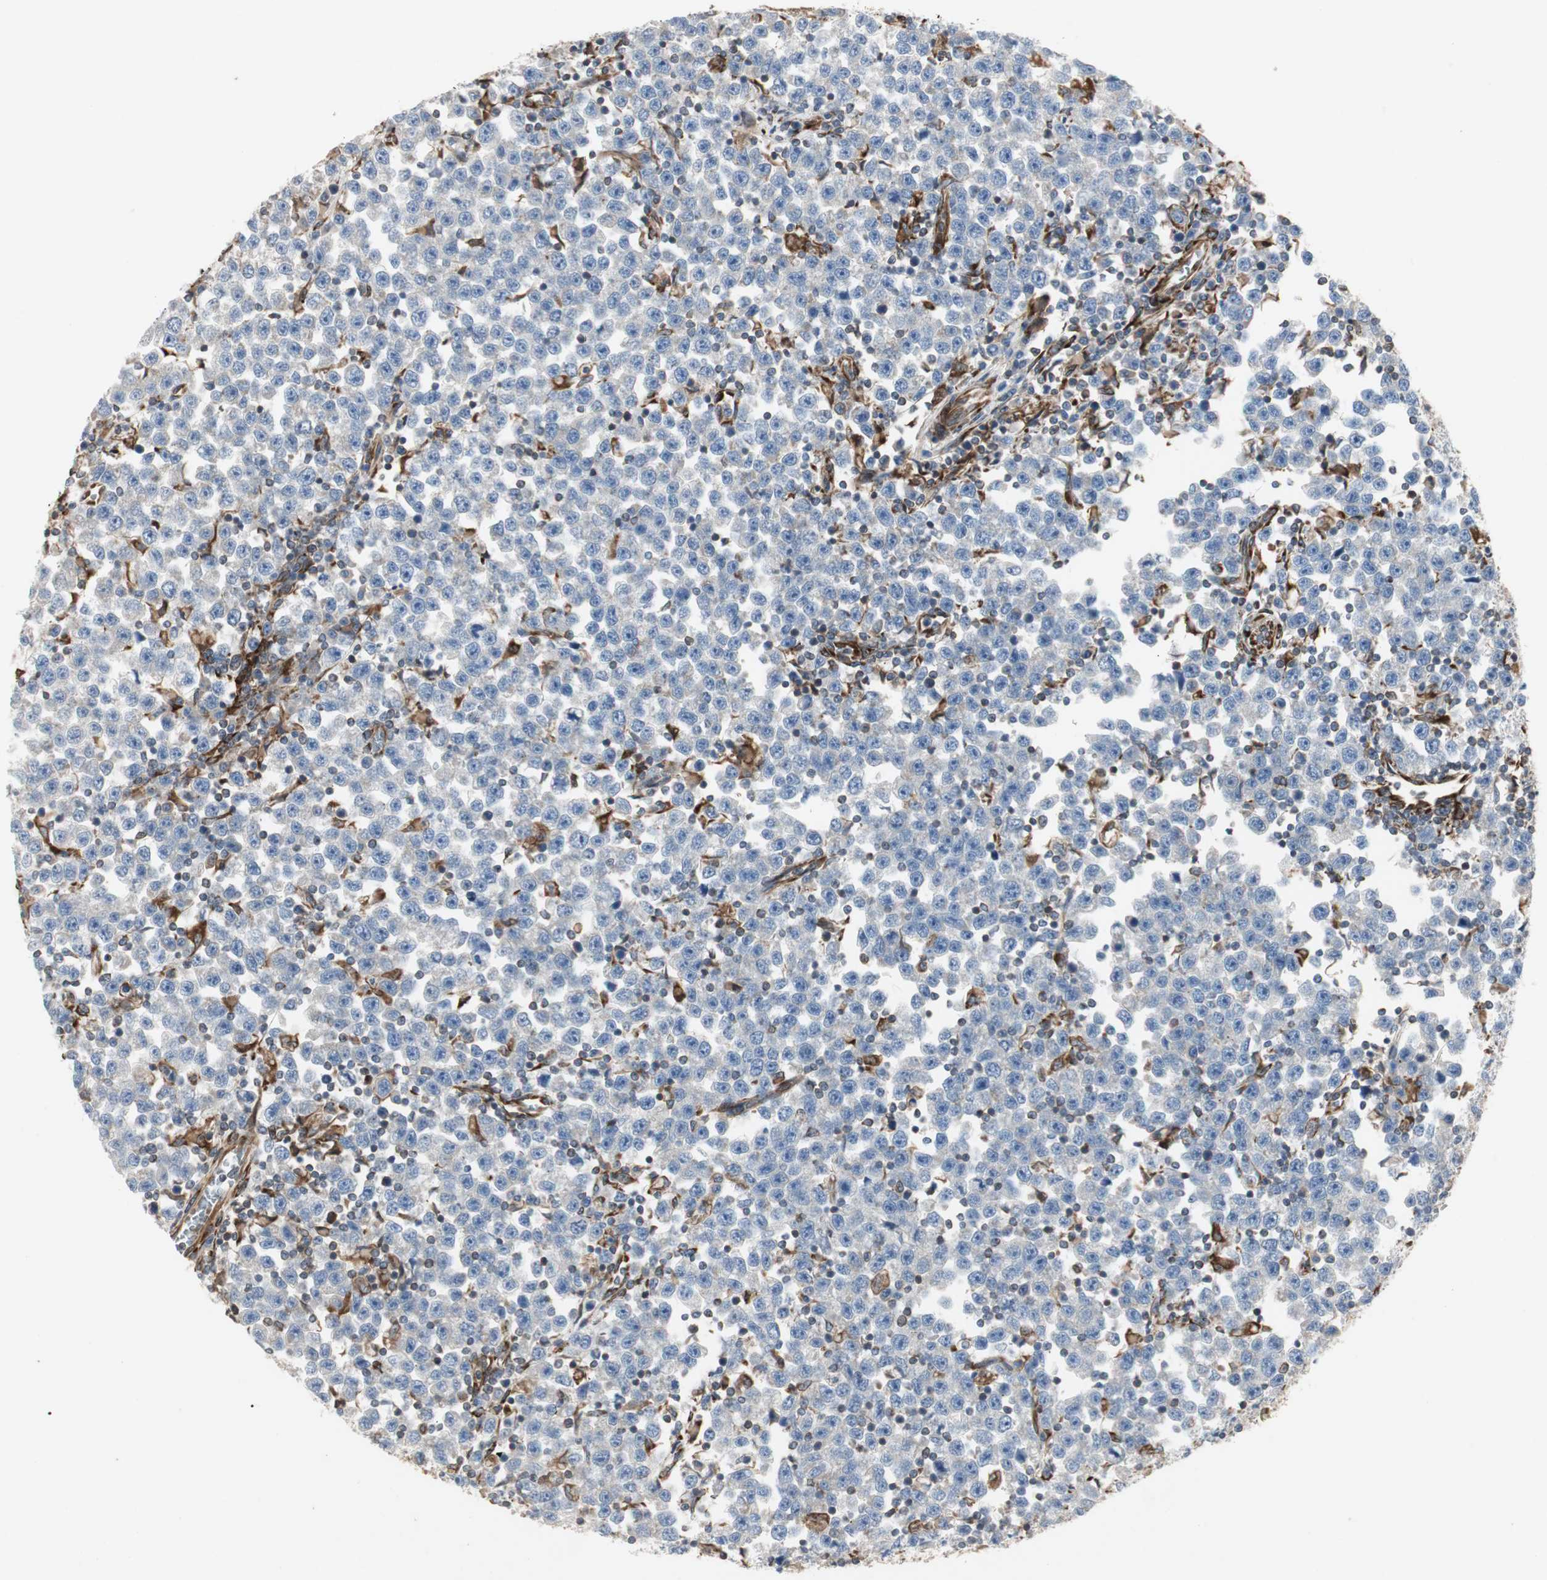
{"staining": {"intensity": "negative", "quantity": "none", "location": "none"}, "tissue": "testis cancer", "cell_type": "Tumor cells", "image_type": "cancer", "snomed": [{"axis": "morphology", "description": "Seminoma, NOS"}, {"axis": "topography", "description": "Testis"}], "caption": "High magnification brightfield microscopy of testis seminoma stained with DAB (3,3'-diaminobenzidine) (brown) and counterstained with hematoxylin (blue): tumor cells show no significant positivity.", "gene": "H6PD", "patient": {"sex": "male", "age": 43}}